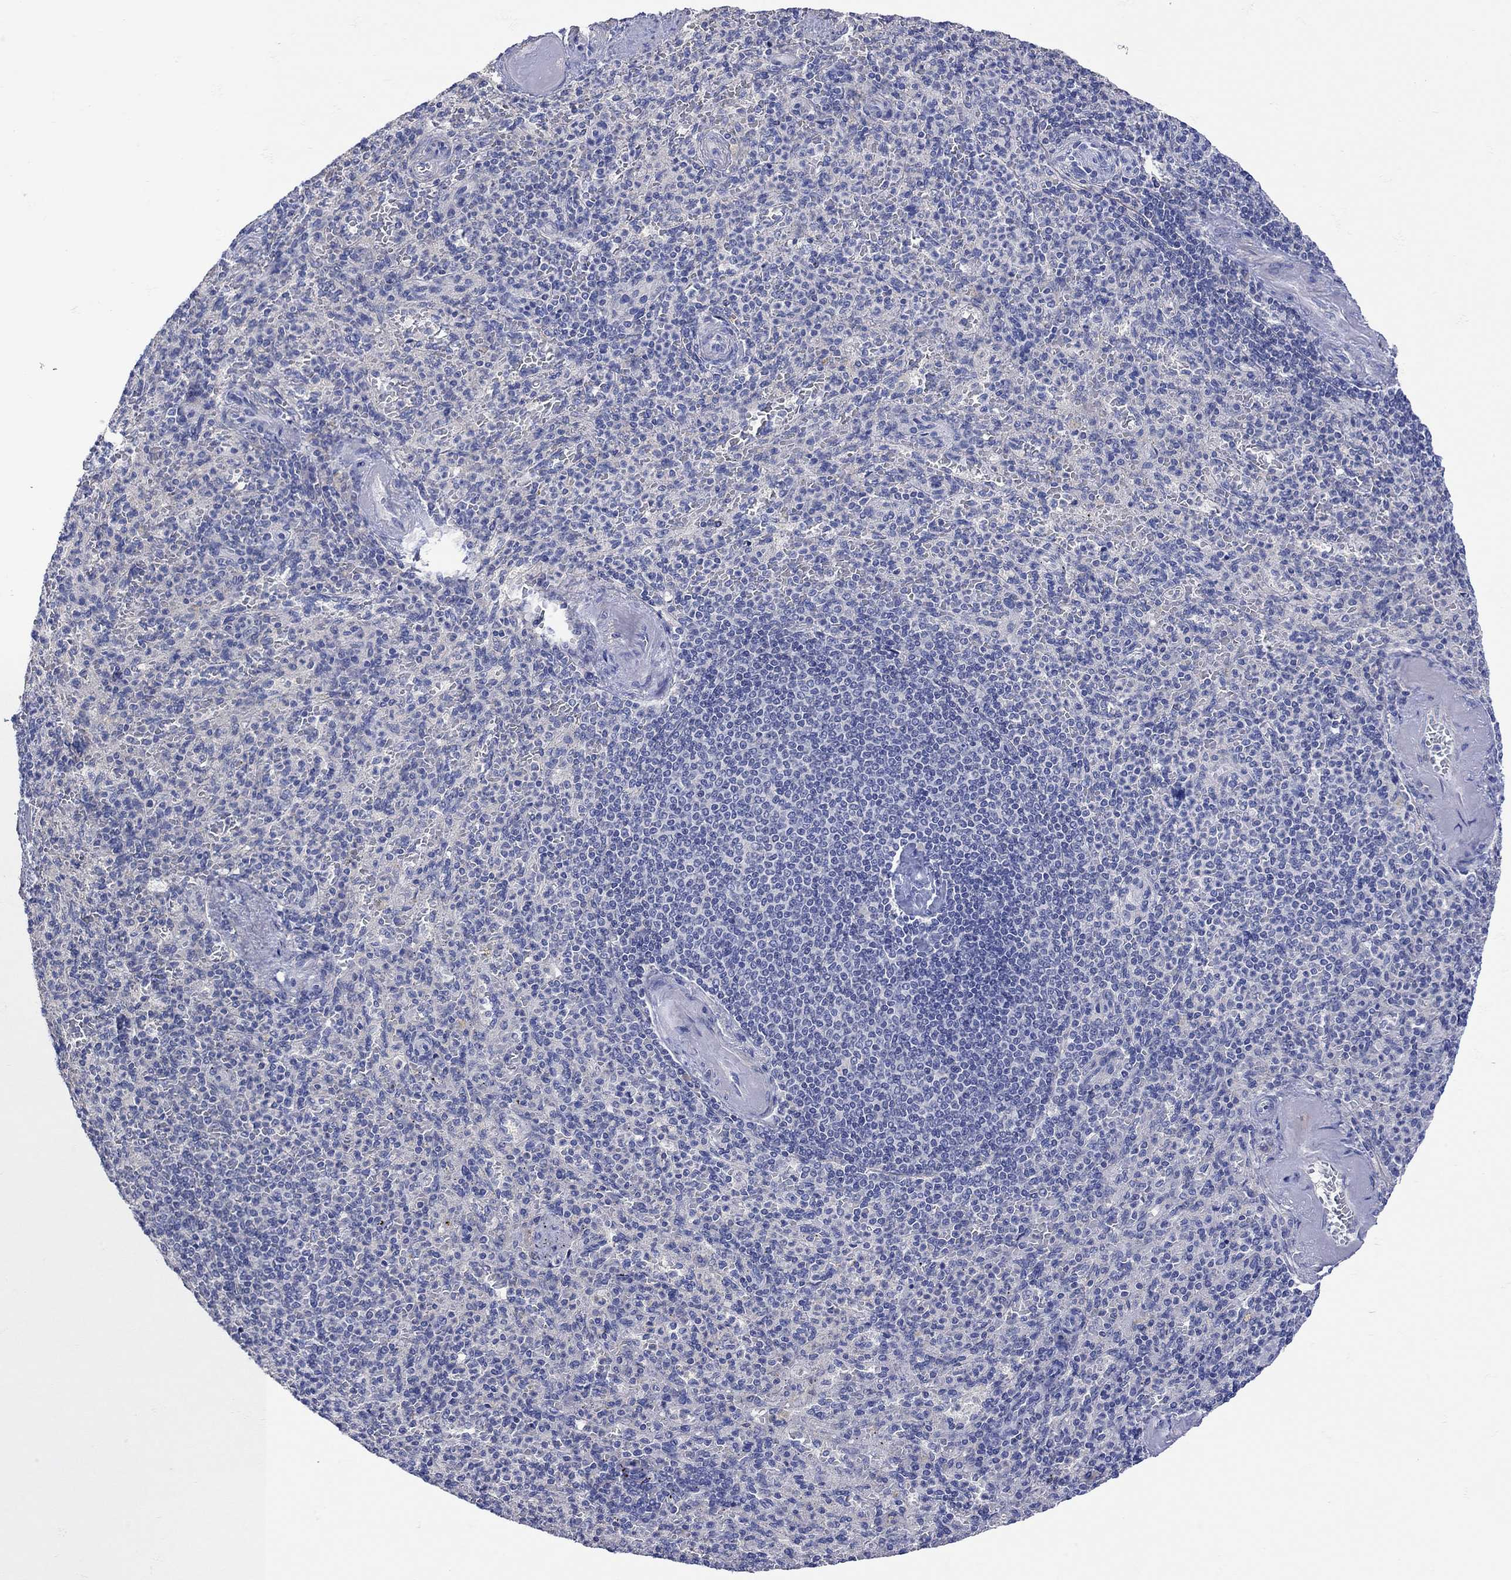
{"staining": {"intensity": "negative", "quantity": "none", "location": "none"}, "tissue": "spleen", "cell_type": "Cells in red pulp", "image_type": "normal", "snomed": [{"axis": "morphology", "description": "Normal tissue, NOS"}, {"axis": "topography", "description": "Spleen"}], "caption": "Cells in red pulp show no significant staining in normal spleen.", "gene": "MSI1", "patient": {"sex": "female", "age": 74}}